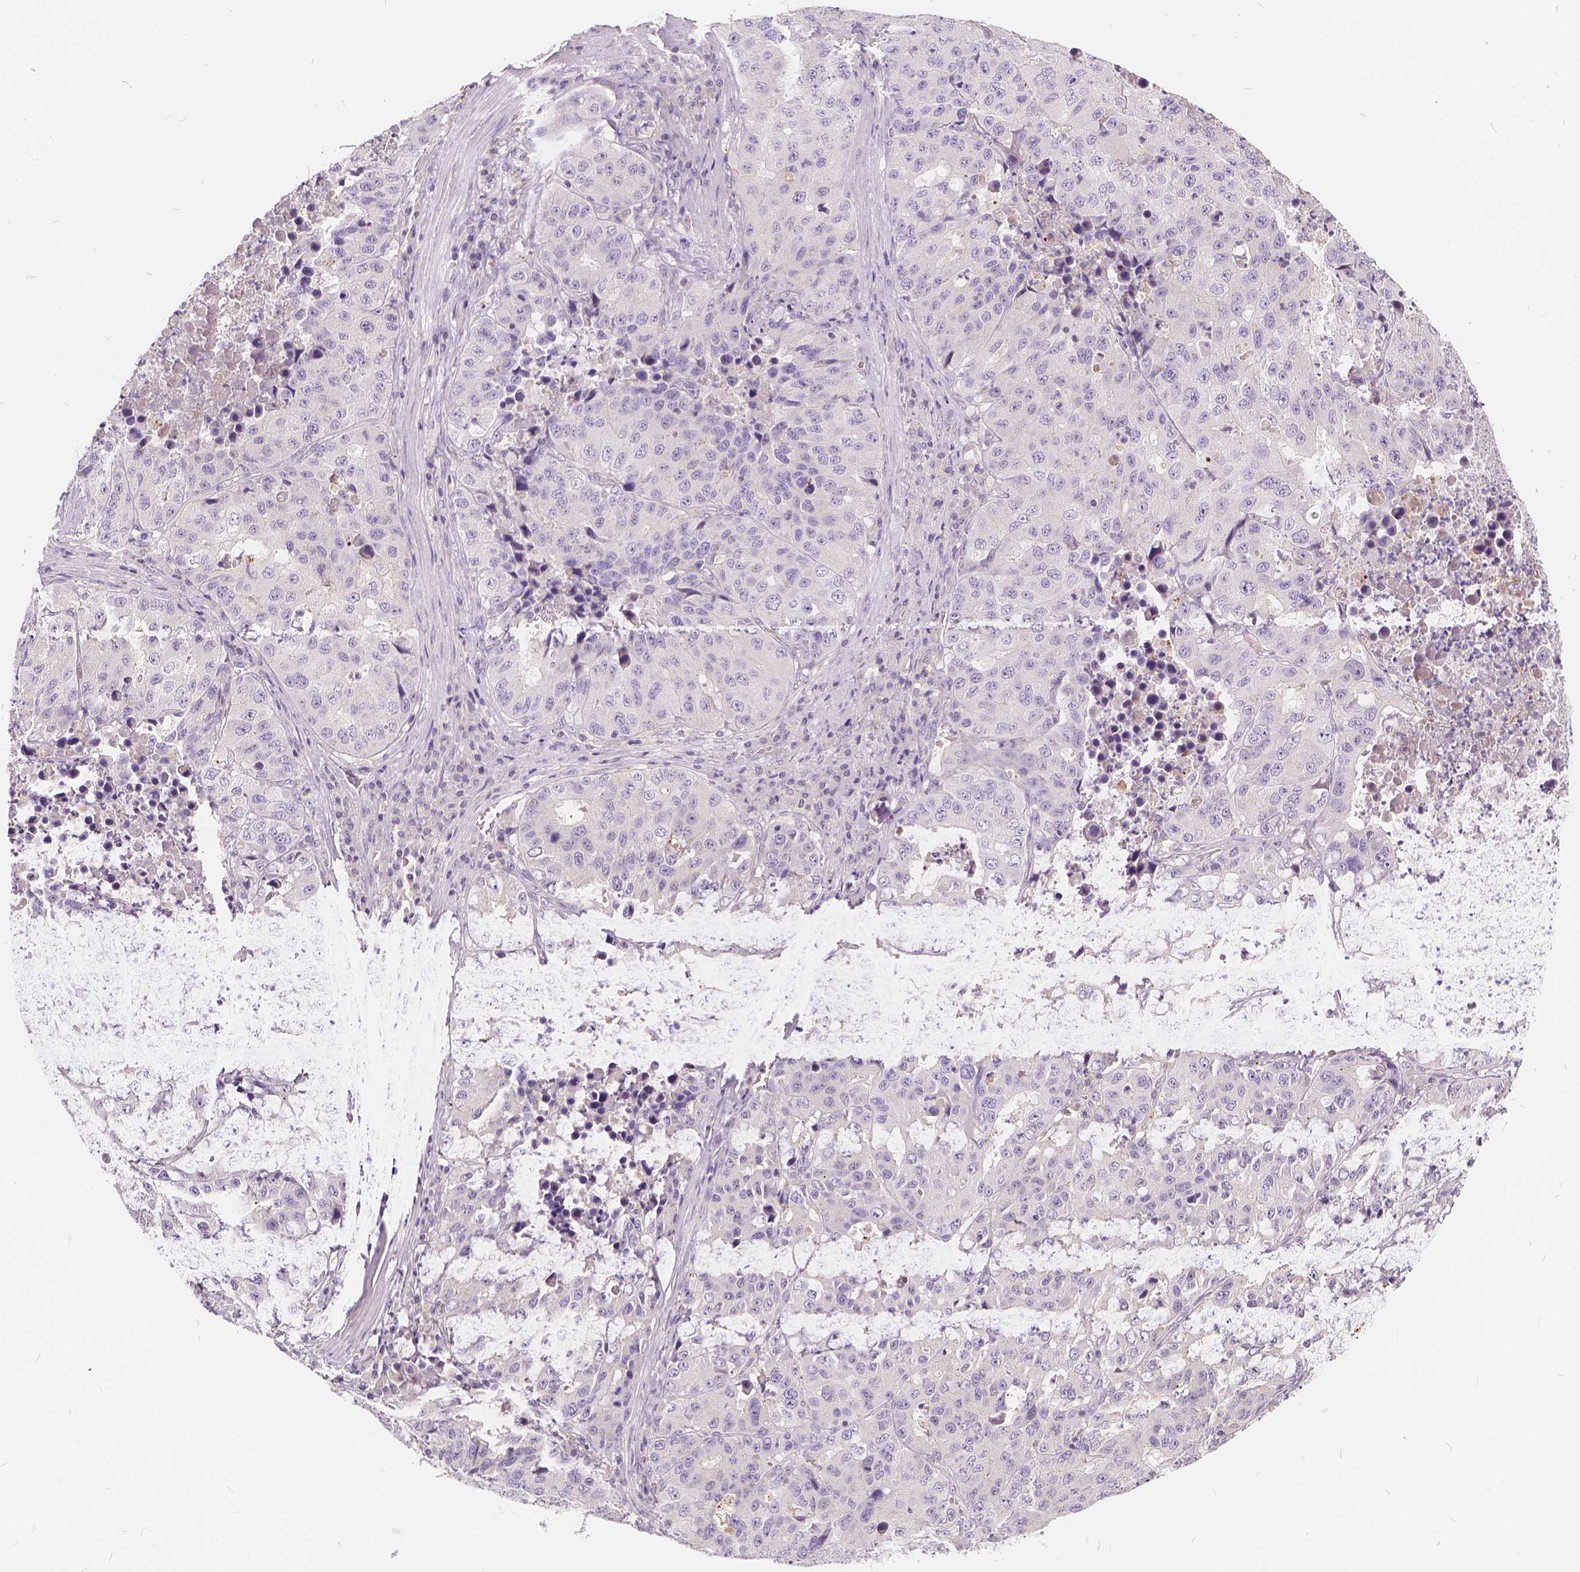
{"staining": {"intensity": "negative", "quantity": "none", "location": "none"}, "tissue": "stomach cancer", "cell_type": "Tumor cells", "image_type": "cancer", "snomed": [{"axis": "morphology", "description": "Adenocarcinoma, NOS"}, {"axis": "topography", "description": "Stomach"}], "caption": "Stomach cancer (adenocarcinoma) was stained to show a protein in brown. There is no significant staining in tumor cells.", "gene": "KIAA0513", "patient": {"sex": "male", "age": 71}}